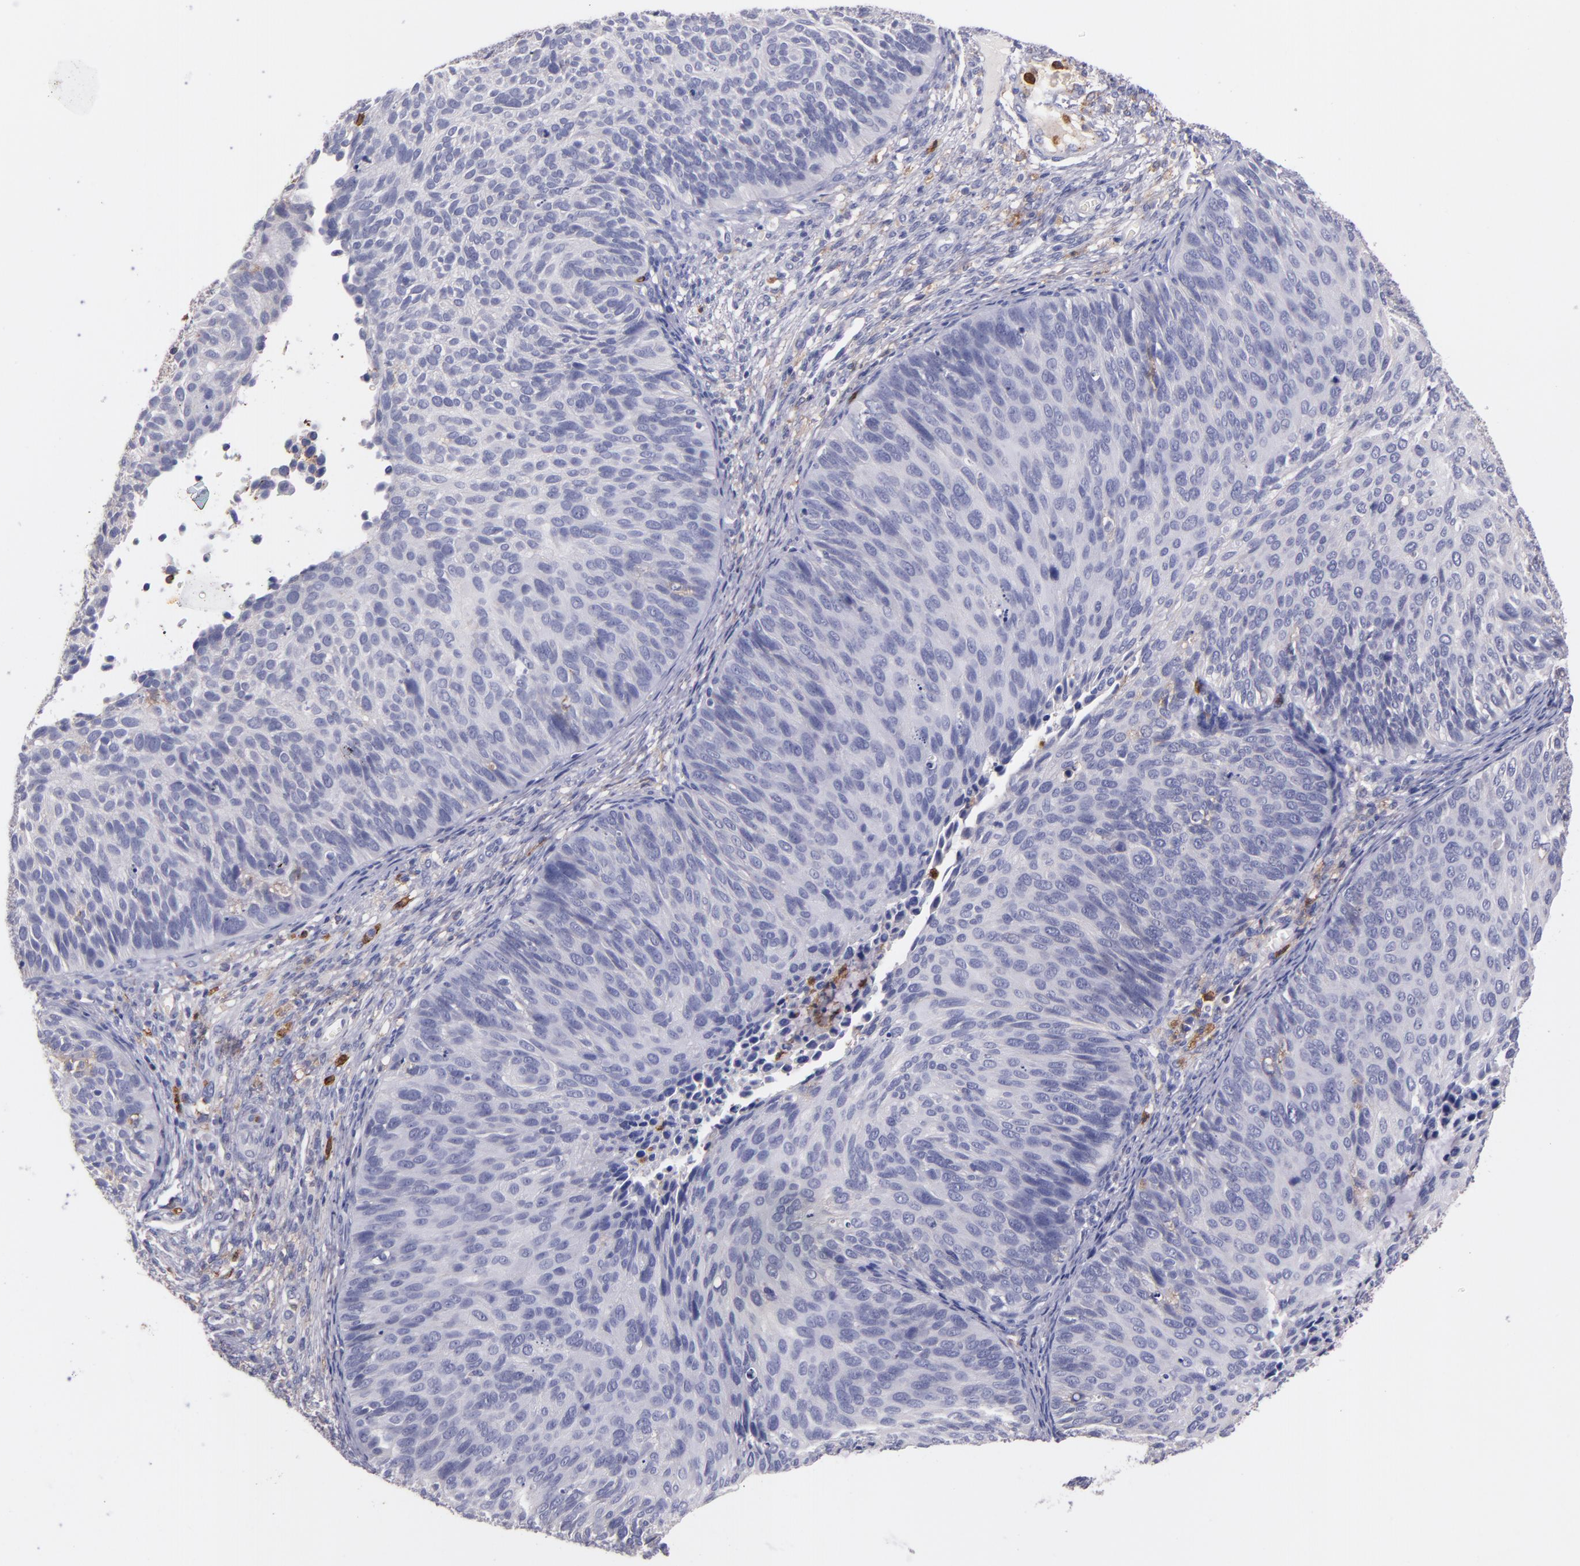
{"staining": {"intensity": "negative", "quantity": "none", "location": "none"}, "tissue": "cervical cancer", "cell_type": "Tumor cells", "image_type": "cancer", "snomed": [{"axis": "morphology", "description": "Squamous cell carcinoma, NOS"}, {"axis": "topography", "description": "Cervix"}], "caption": "Histopathology image shows no protein positivity in tumor cells of cervical squamous cell carcinoma tissue.", "gene": "C5AR1", "patient": {"sex": "female", "age": 36}}